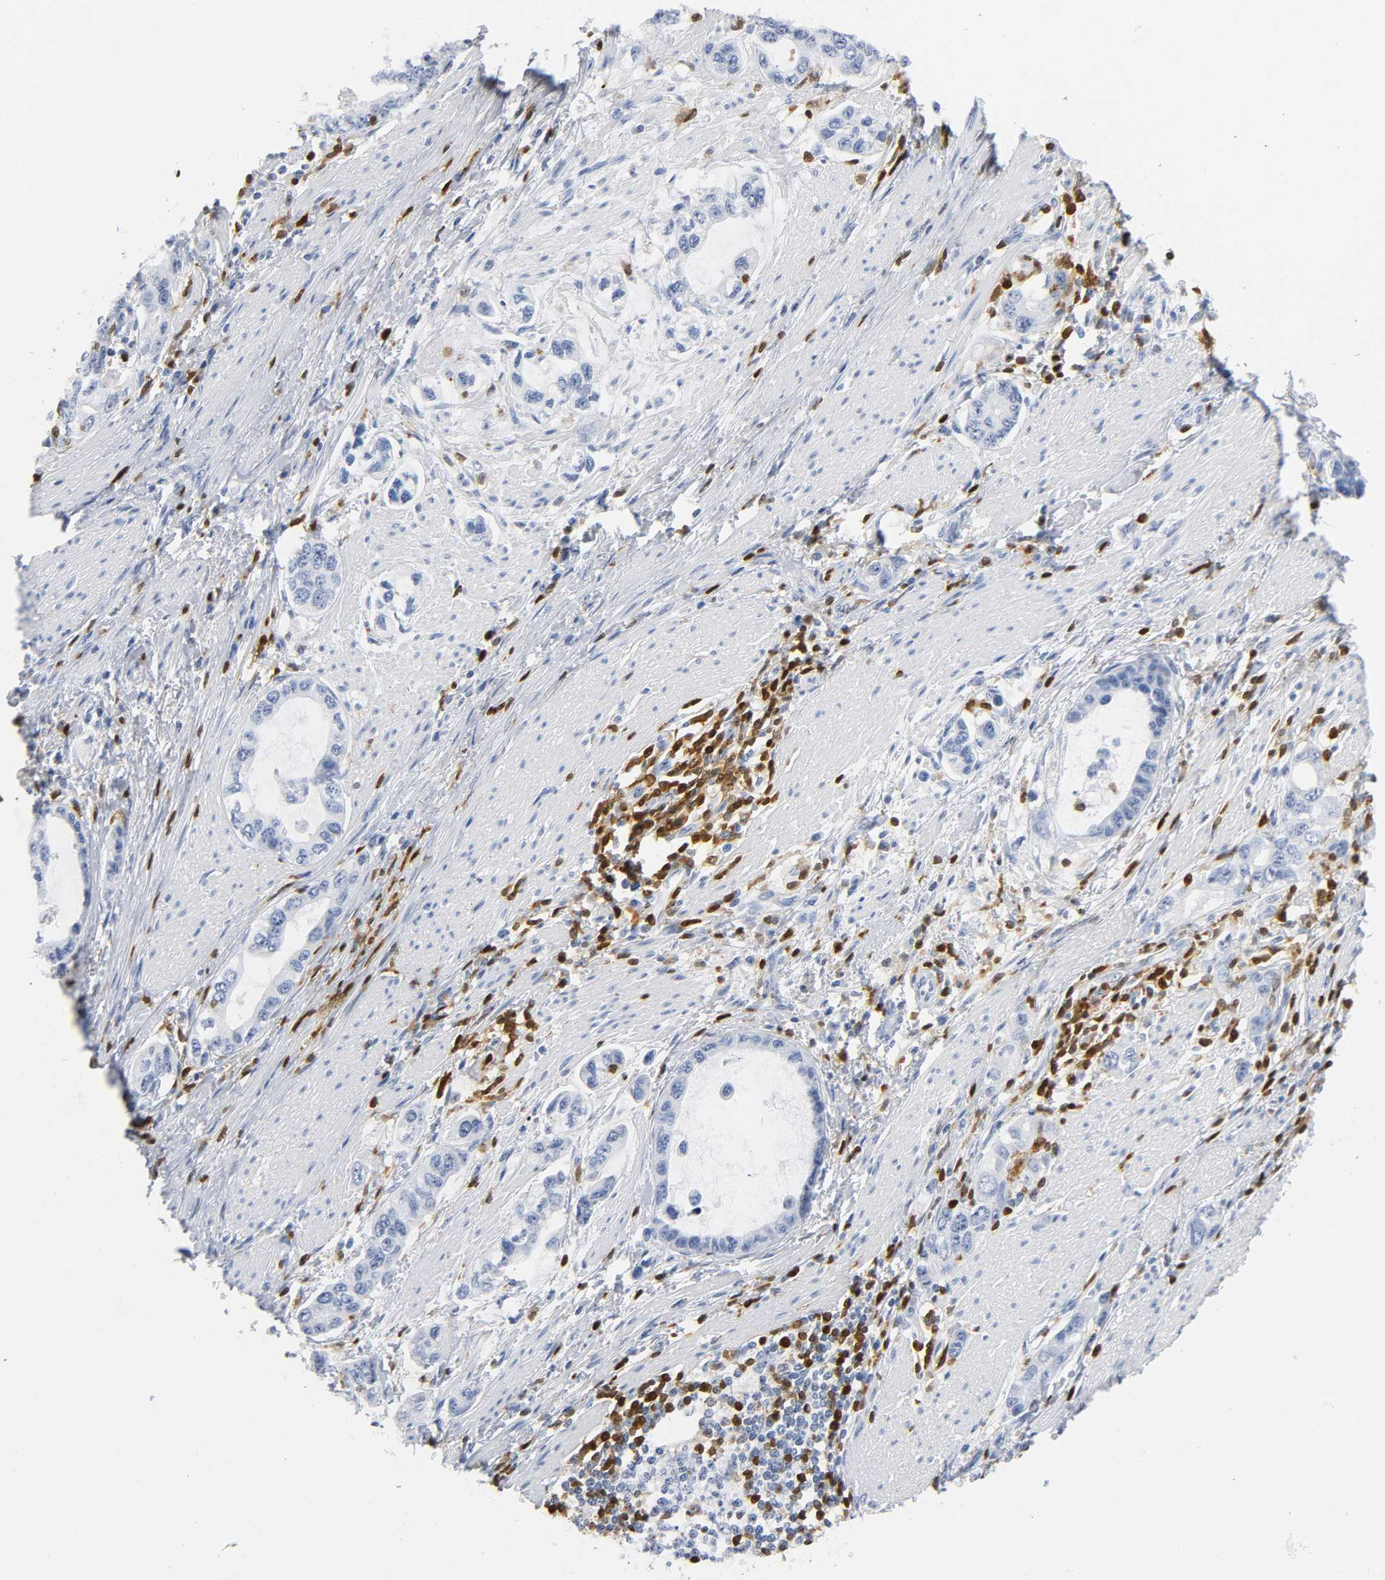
{"staining": {"intensity": "negative", "quantity": "none", "location": "none"}, "tissue": "stomach cancer", "cell_type": "Tumor cells", "image_type": "cancer", "snomed": [{"axis": "morphology", "description": "Adenocarcinoma, NOS"}, {"axis": "topography", "description": "Stomach, lower"}], "caption": "Tumor cells are negative for protein expression in human stomach cancer.", "gene": "DOK2", "patient": {"sex": "female", "age": 93}}